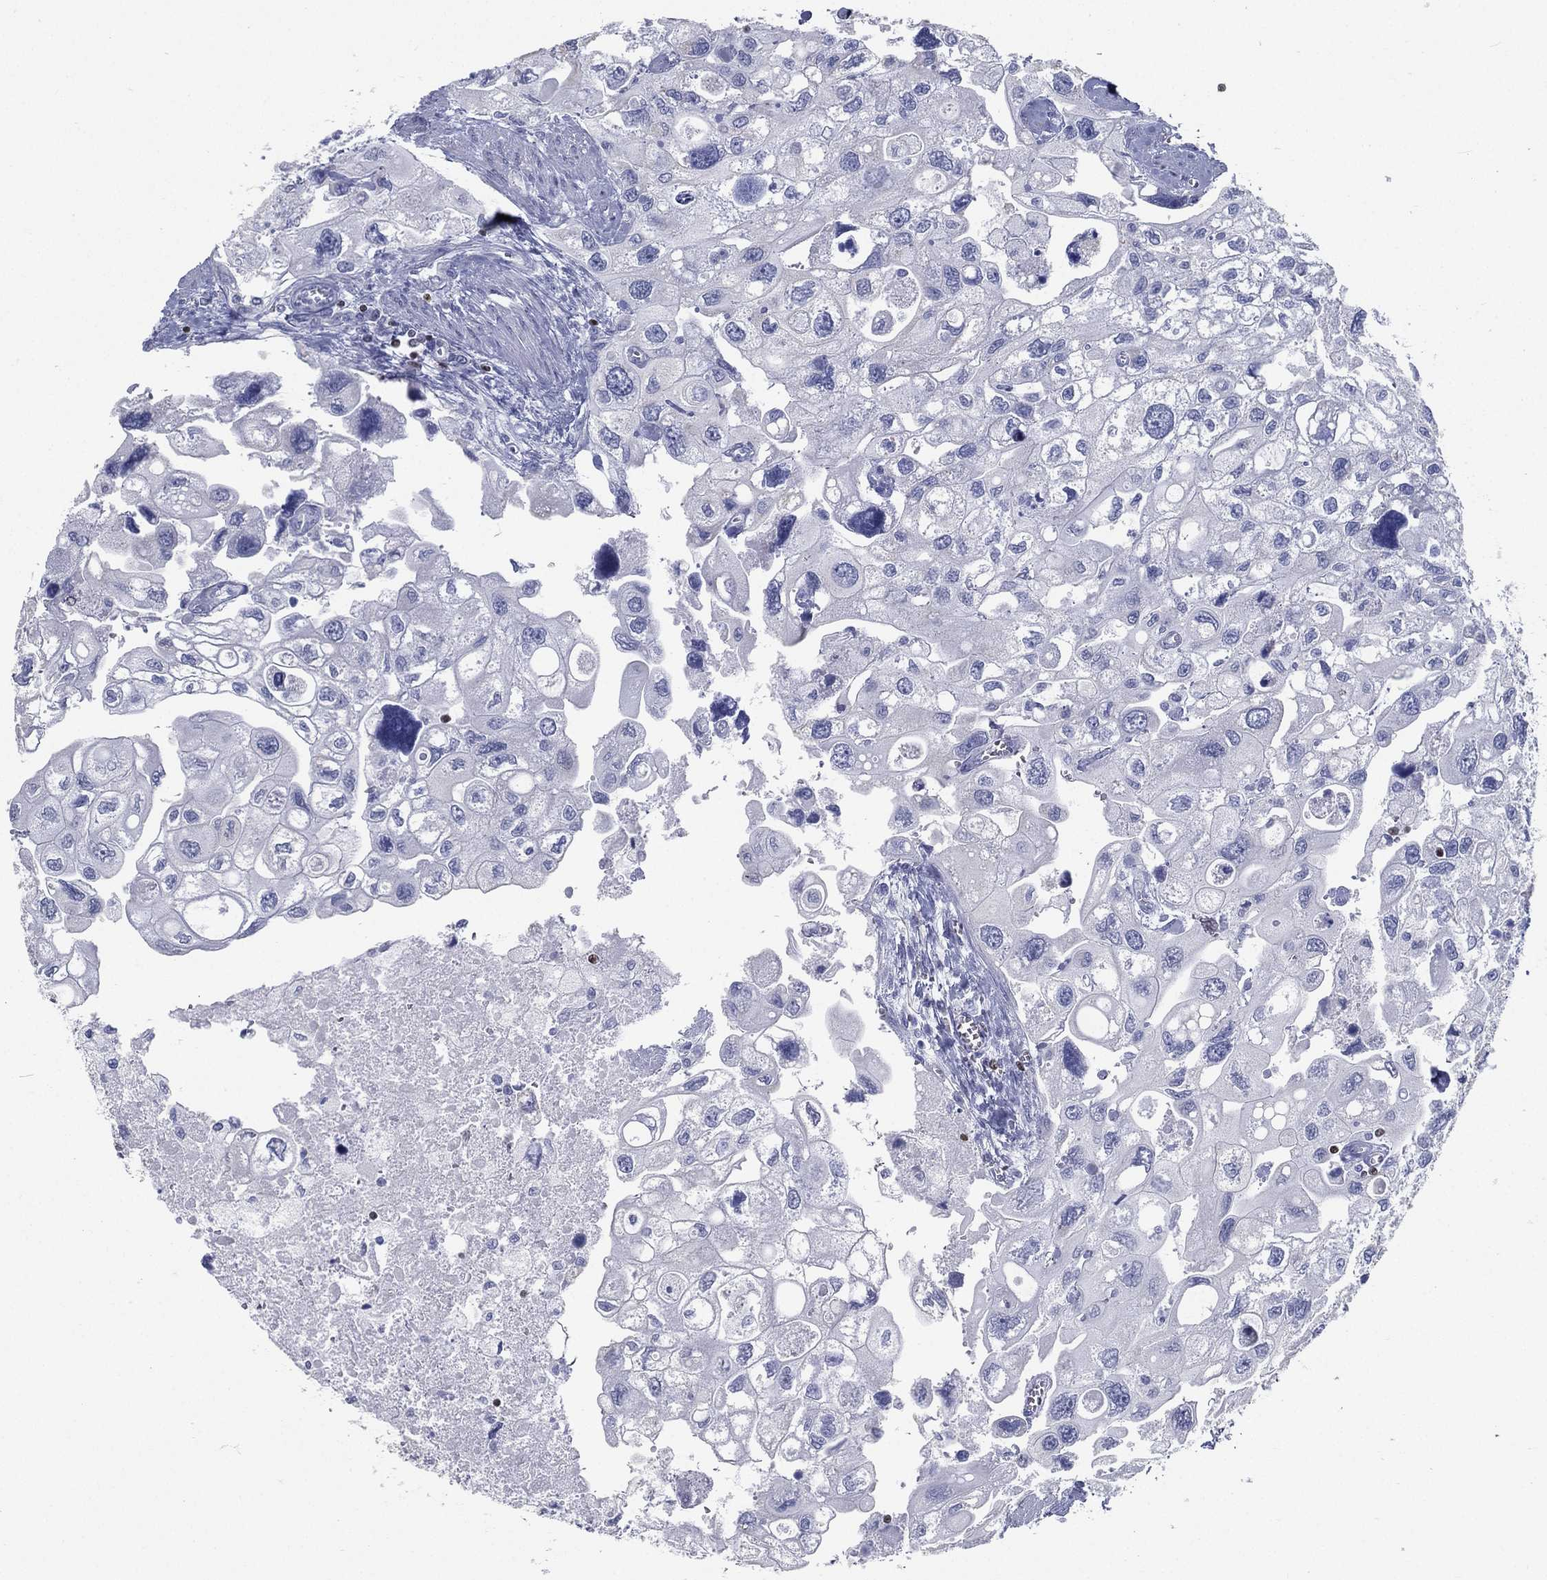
{"staining": {"intensity": "negative", "quantity": "none", "location": "none"}, "tissue": "urothelial cancer", "cell_type": "Tumor cells", "image_type": "cancer", "snomed": [{"axis": "morphology", "description": "Urothelial carcinoma, High grade"}, {"axis": "topography", "description": "Urinary bladder"}], "caption": "High power microscopy image of an immunohistochemistry (IHC) histopathology image of urothelial cancer, revealing no significant staining in tumor cells.", "gene": "PYHIN1", "patient": {"sex": "male", "age": 59}}